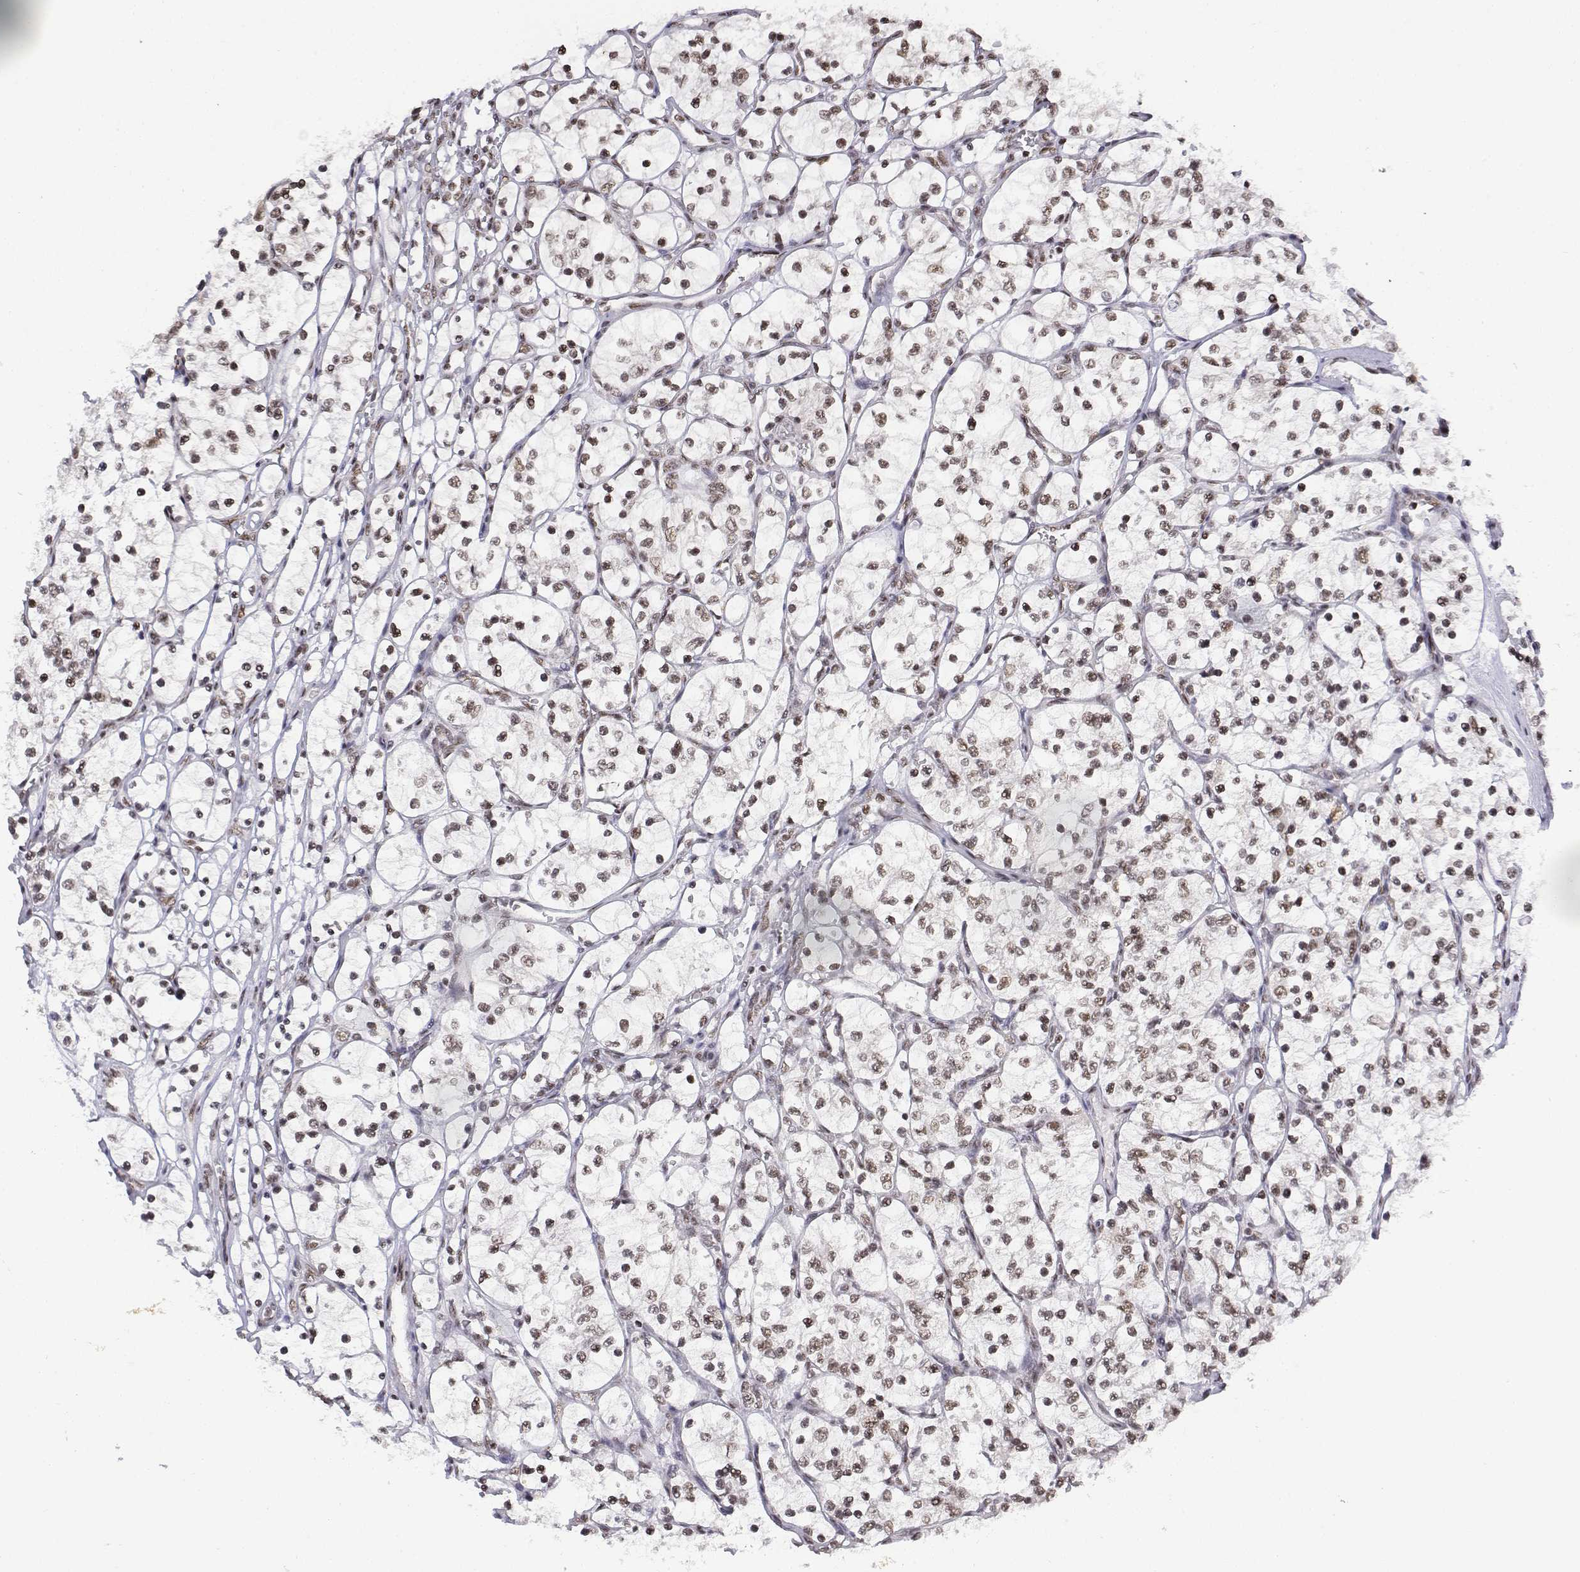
{"staining": {"intensity": "moderate", "quantity": ">75%", "location": "nuclear"}, "tissue": "renal cancer", "cell_type": "Tumor cells", "image_type": "cancer", "snomed": [{"axis": "morphology", "description": "Adenocarcinoma, NOS"}, {"axis": "topography", "description": "Kidney"}], "caption": "A photomicrograph of renal adenocarcinoma stained for a protein demonstrates moderate nuclear brown staining in tumor cells.", "gene": "SETD1A", "patient": {"sex": "female", "age": 69}}